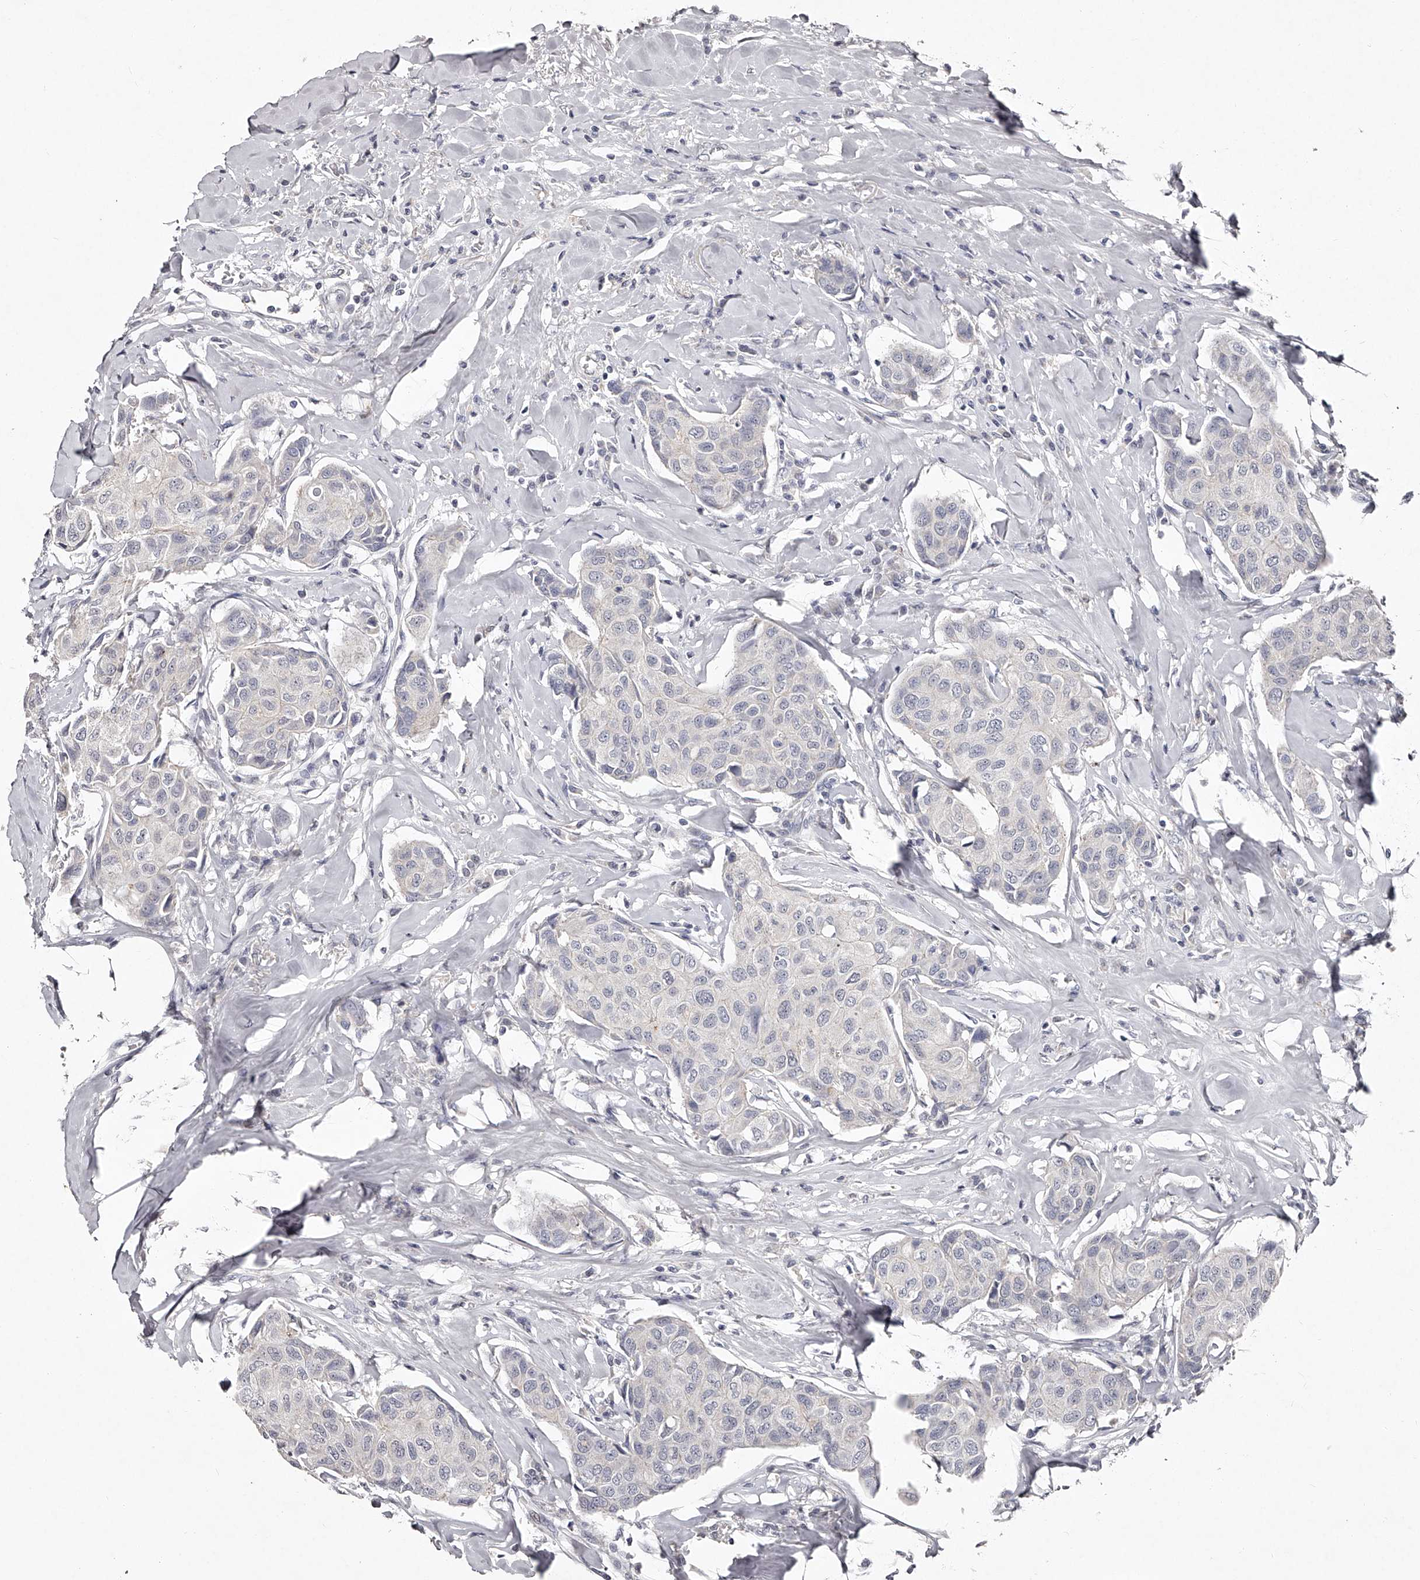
{"staining": {"intensity": "negative", "quantity": "none", "location": "none"}, "tissue": "breast cancer", "cell_type": "Tumor cells", "image_type": "cancer", "snomed": [{"axis": "morphology", "description": "Duct carcinoma"}, {"axis": "topography", "description": "Breast"}], "caption": "IHC histopathology image of human intraductal carcinoma (breast) stained for a protein (brown), which reveals no expression in tumor cells. (IHC, brightfield microscopy, high magnification).", "gene": "NT5DC1", "patient": {"sex": "female", "age": 80}}